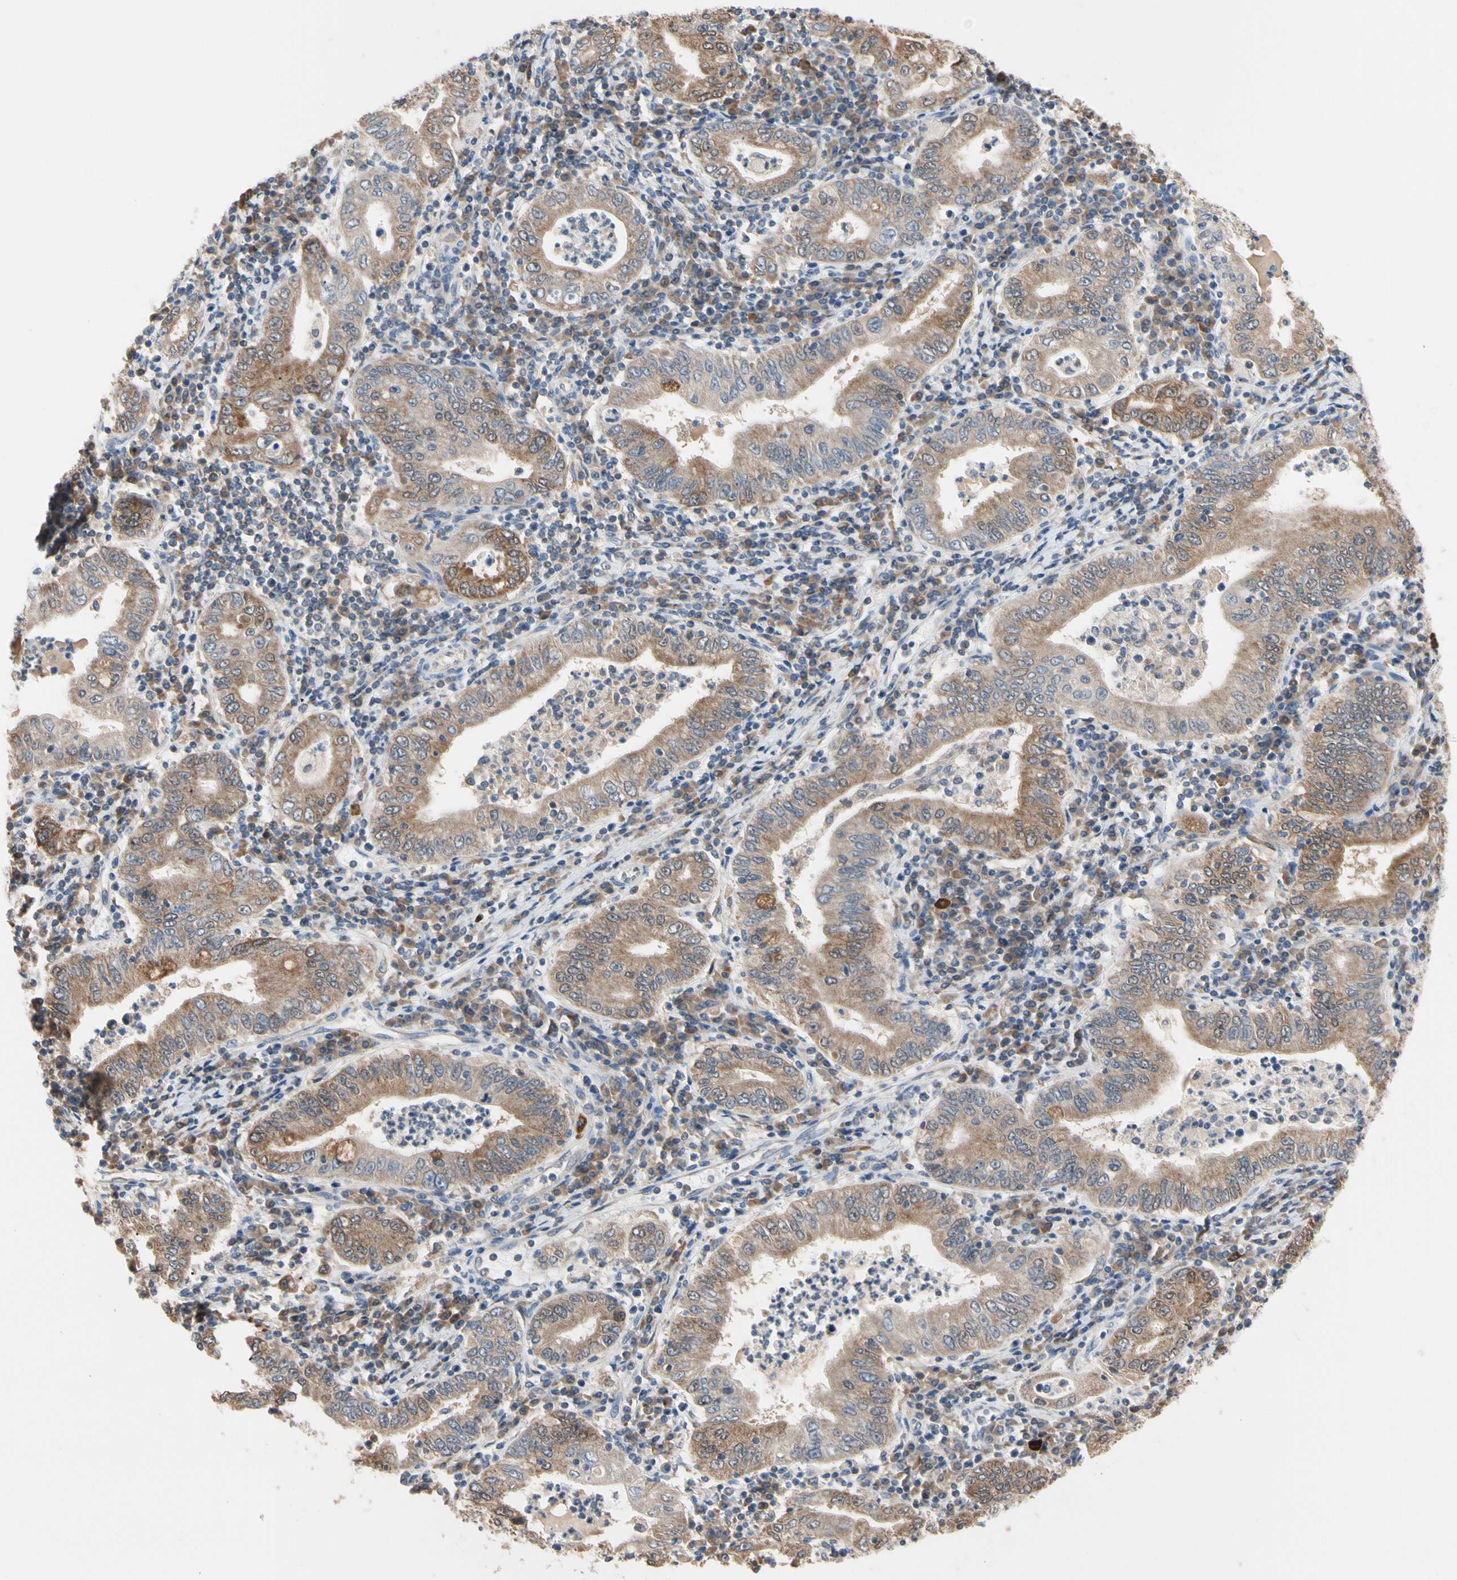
{"staining": {"intensity": "moderate", "quantity": ">75%", "location": "cytoplasmic/membranous"}, "tissue": "stomach cancer", "cell_type": "Tumor cells", "image_type": "cancer", "snomed": [{"axis": "morphology", "description": "Normal tissue, NOS"}, {"axis": "morphology", "description": "Adenocarcinoma, NOS"}, {"axis": "topography", "description": "Esophagus"}, {"axis": "topography", "description": "Stomach, upper"}, {"axis": "topography", "description": "Peripheral nerve tissue"}], "caption": "A brown stain shows moderate cytoplasmic/membranous expression of a protein in stomach cancer tumor cells. (Brightfield microscopy of DAB IHC at high magnification).", "gene": "MTHFS", "patient": {"sex": "male", "age": 62}}